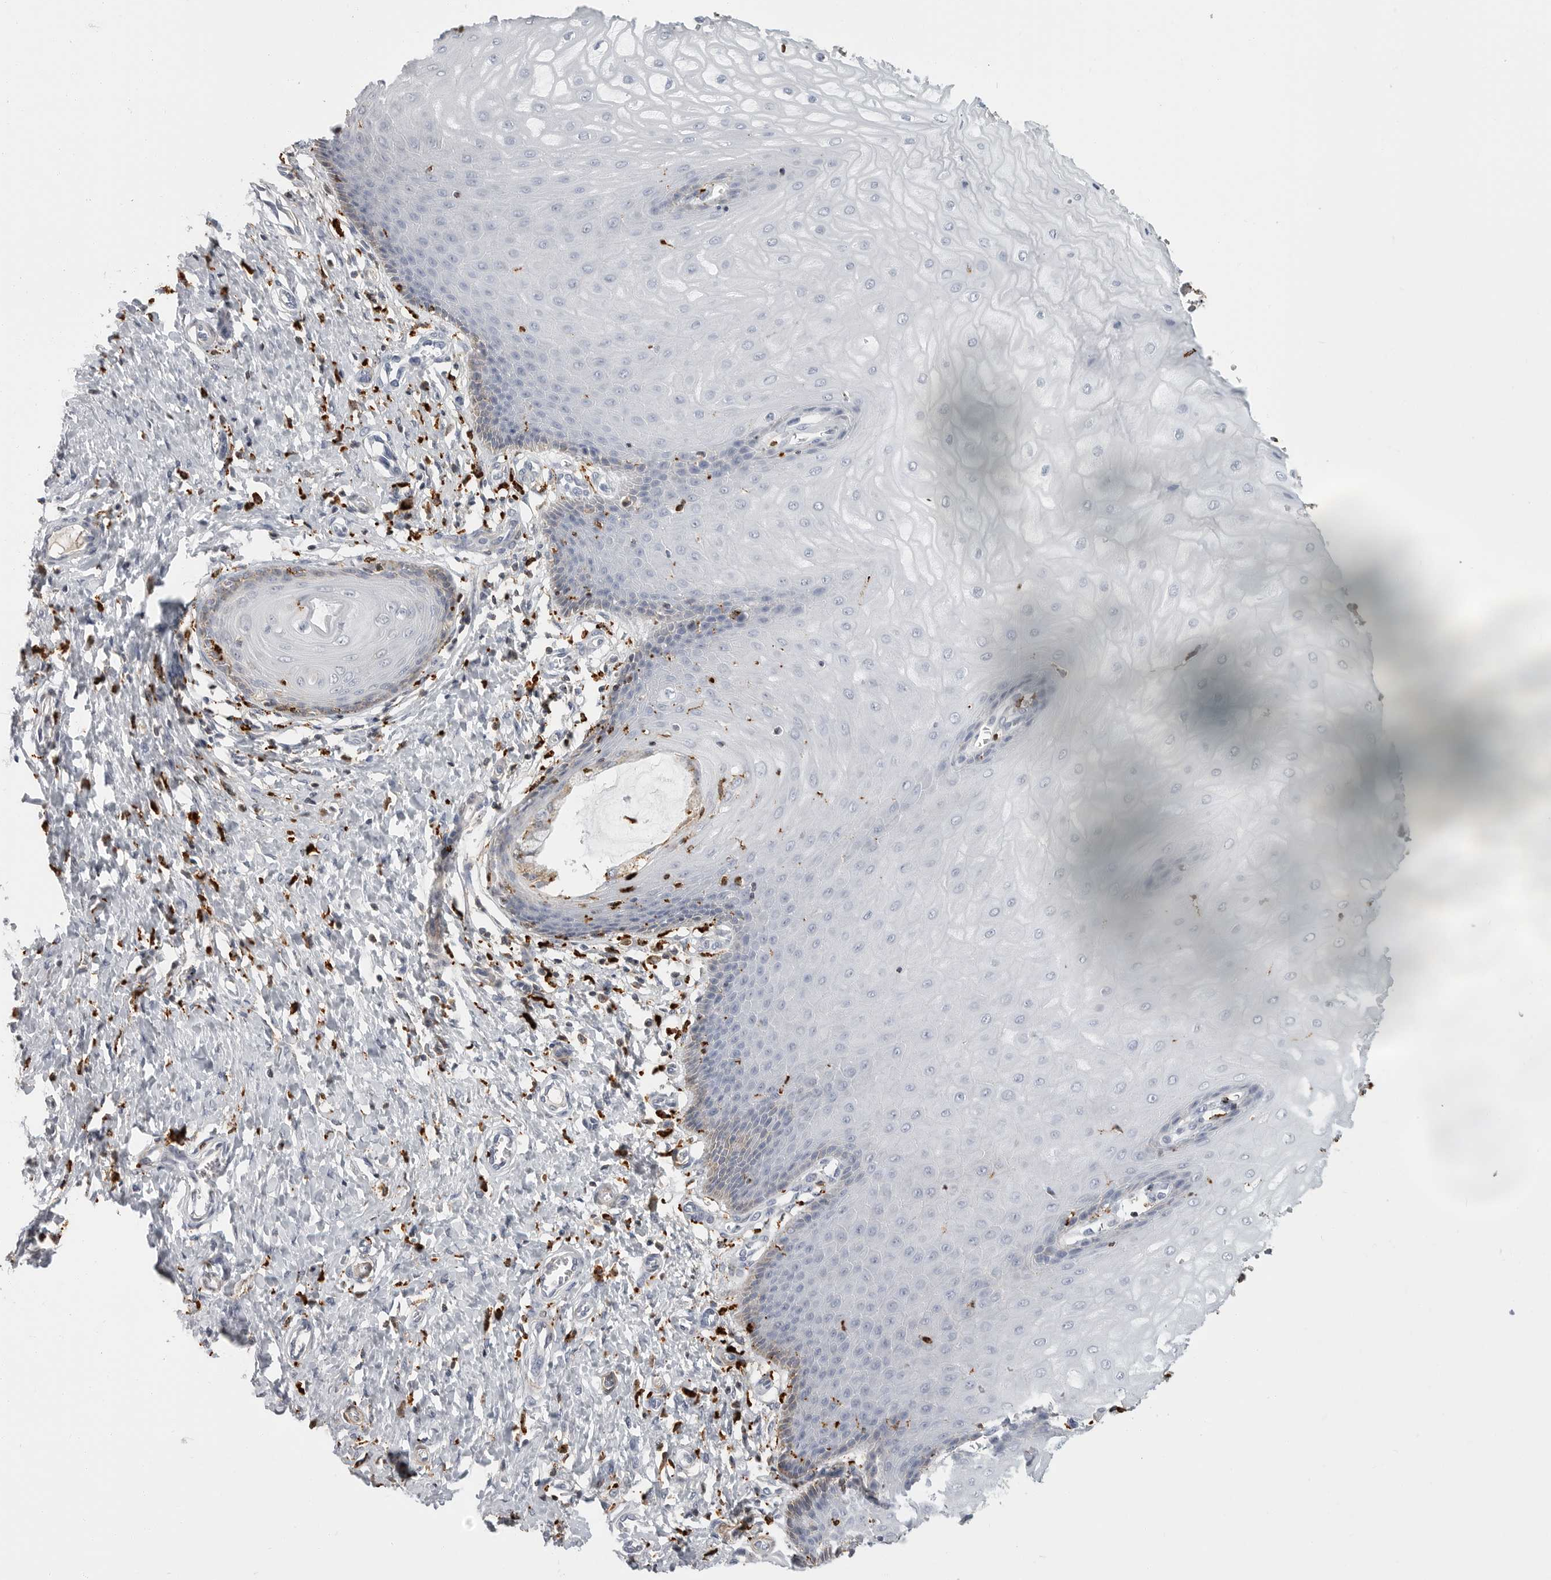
{"staining": {"intensity": "moderate", "quantity": "<25%", "location": "cytoplasmic/membranous"}, "tissue": "cervix", "cell_type": "Glandular cells", "image_type": "normal", "snomed": [{"axis": "morphology", "description": "Normal tissue, NOS"}, {"axis": "topography", "description": "Cervix"}], "caption": "Immunohistochemical staining of benign cervix shows low levels of moderate cytoplasmic/membranous expression in approximately <25% of glandular cells. (DAB (3,3'-diaminobenzidine) = brown stain, brightfield microscopy at high magnification).", "gene": "IFI30", "patient": {"sex": "female", "age": 55}}